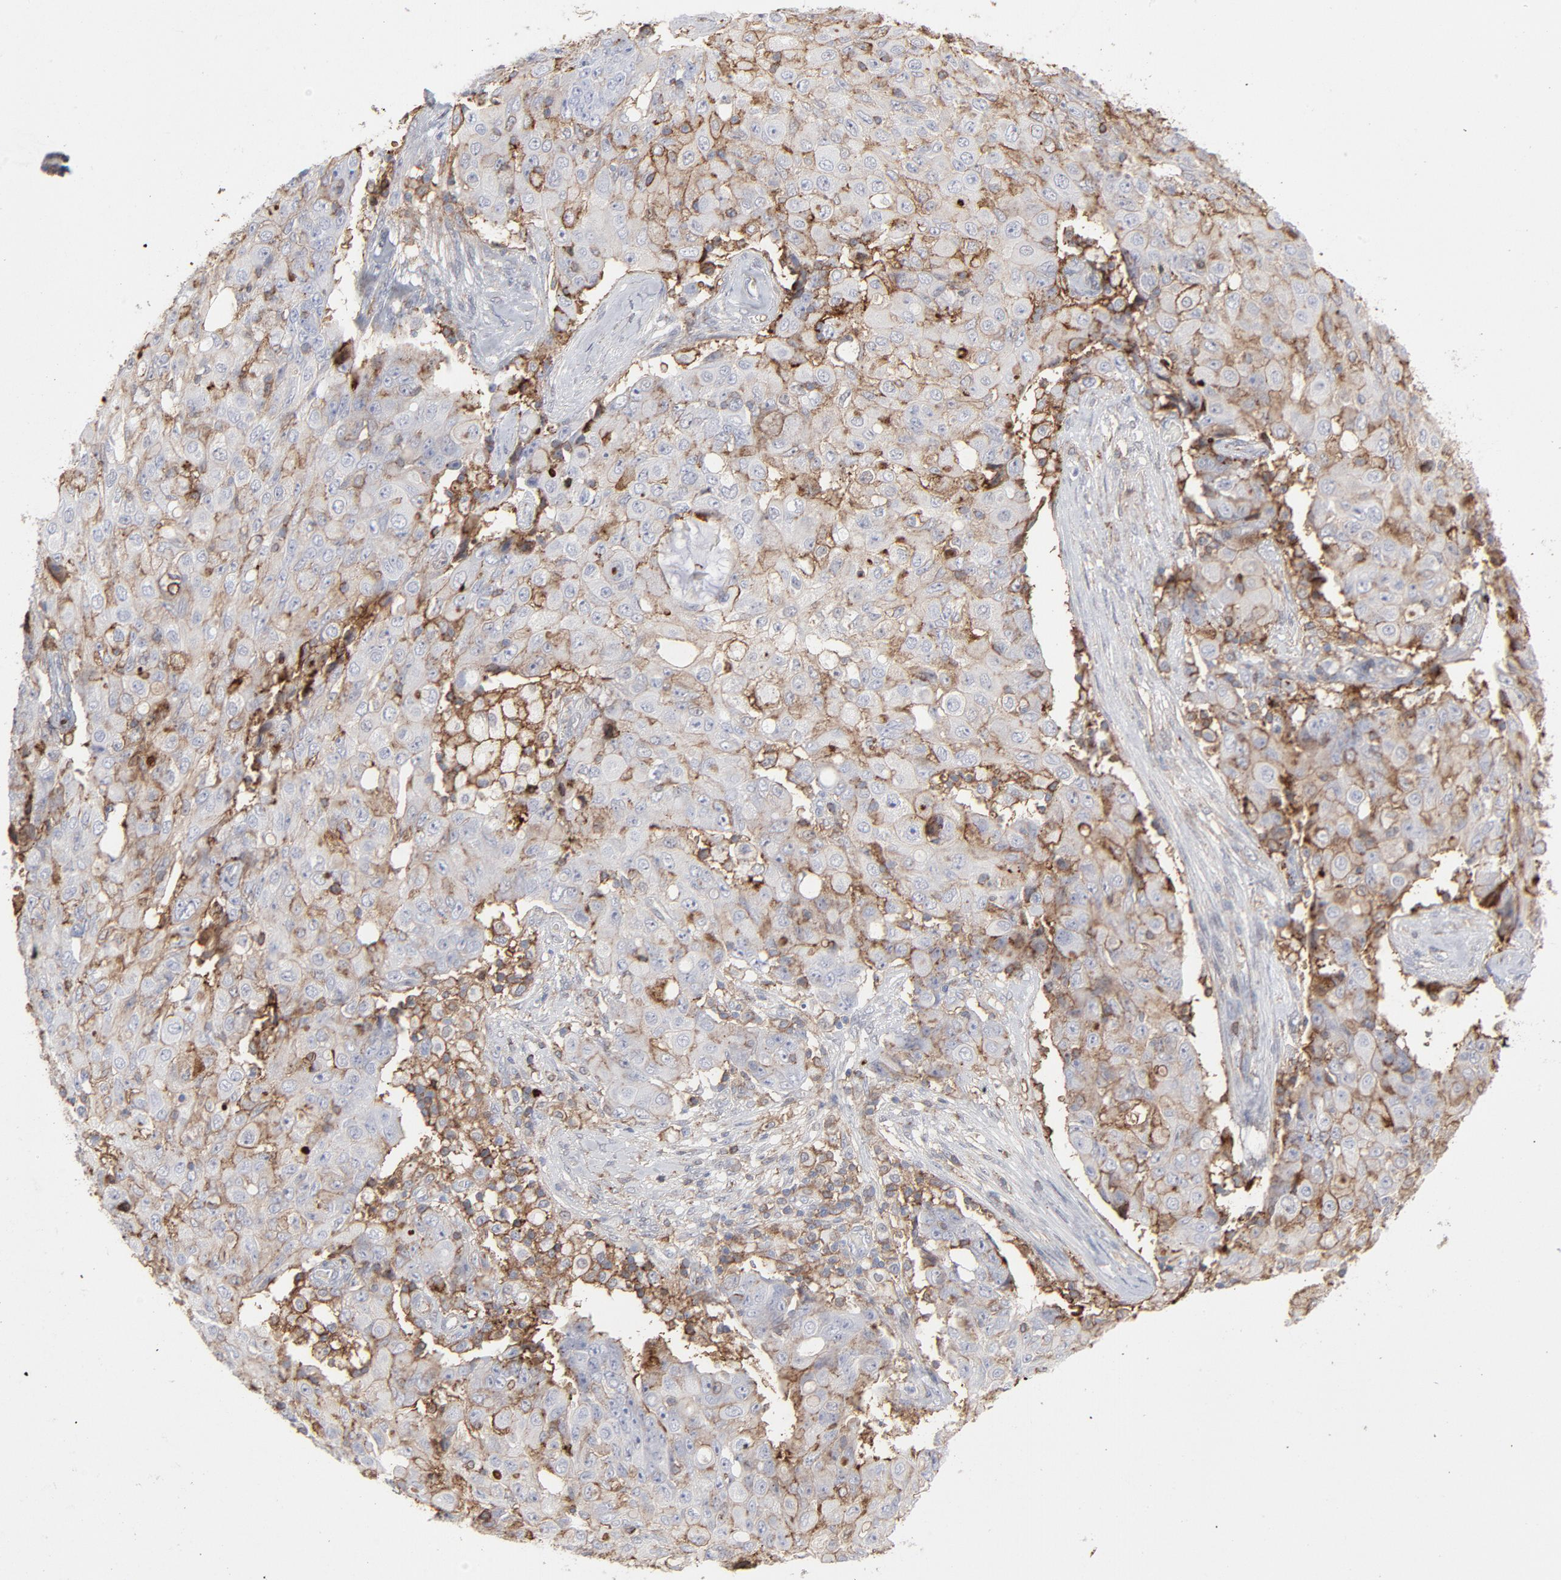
{"staining": {"intensity": "moderate", "quantity": "25%-75%", "location": "cytoplasmic/membranous"}, "tissue": "ovarian cancer", "cell_type": "Tumor cells", "image_type": "cancer", "snomed": [{"axis": "morphology", "description": "Carcinoma, endometroid"}, {"axis": "topography", "description": "Ovary"}], "caption": "Endometroid carcinoma (ovarian) stained with immunohistochemistry demonstrates moderate cytoplasmic/membranous staining in approximately 25%-75% of tumor cells. (DAB = brown stain, brightfield microscopy at high magnification).", "gene": "ANXA5", "patient": {"sex": "female", "age": 42}}